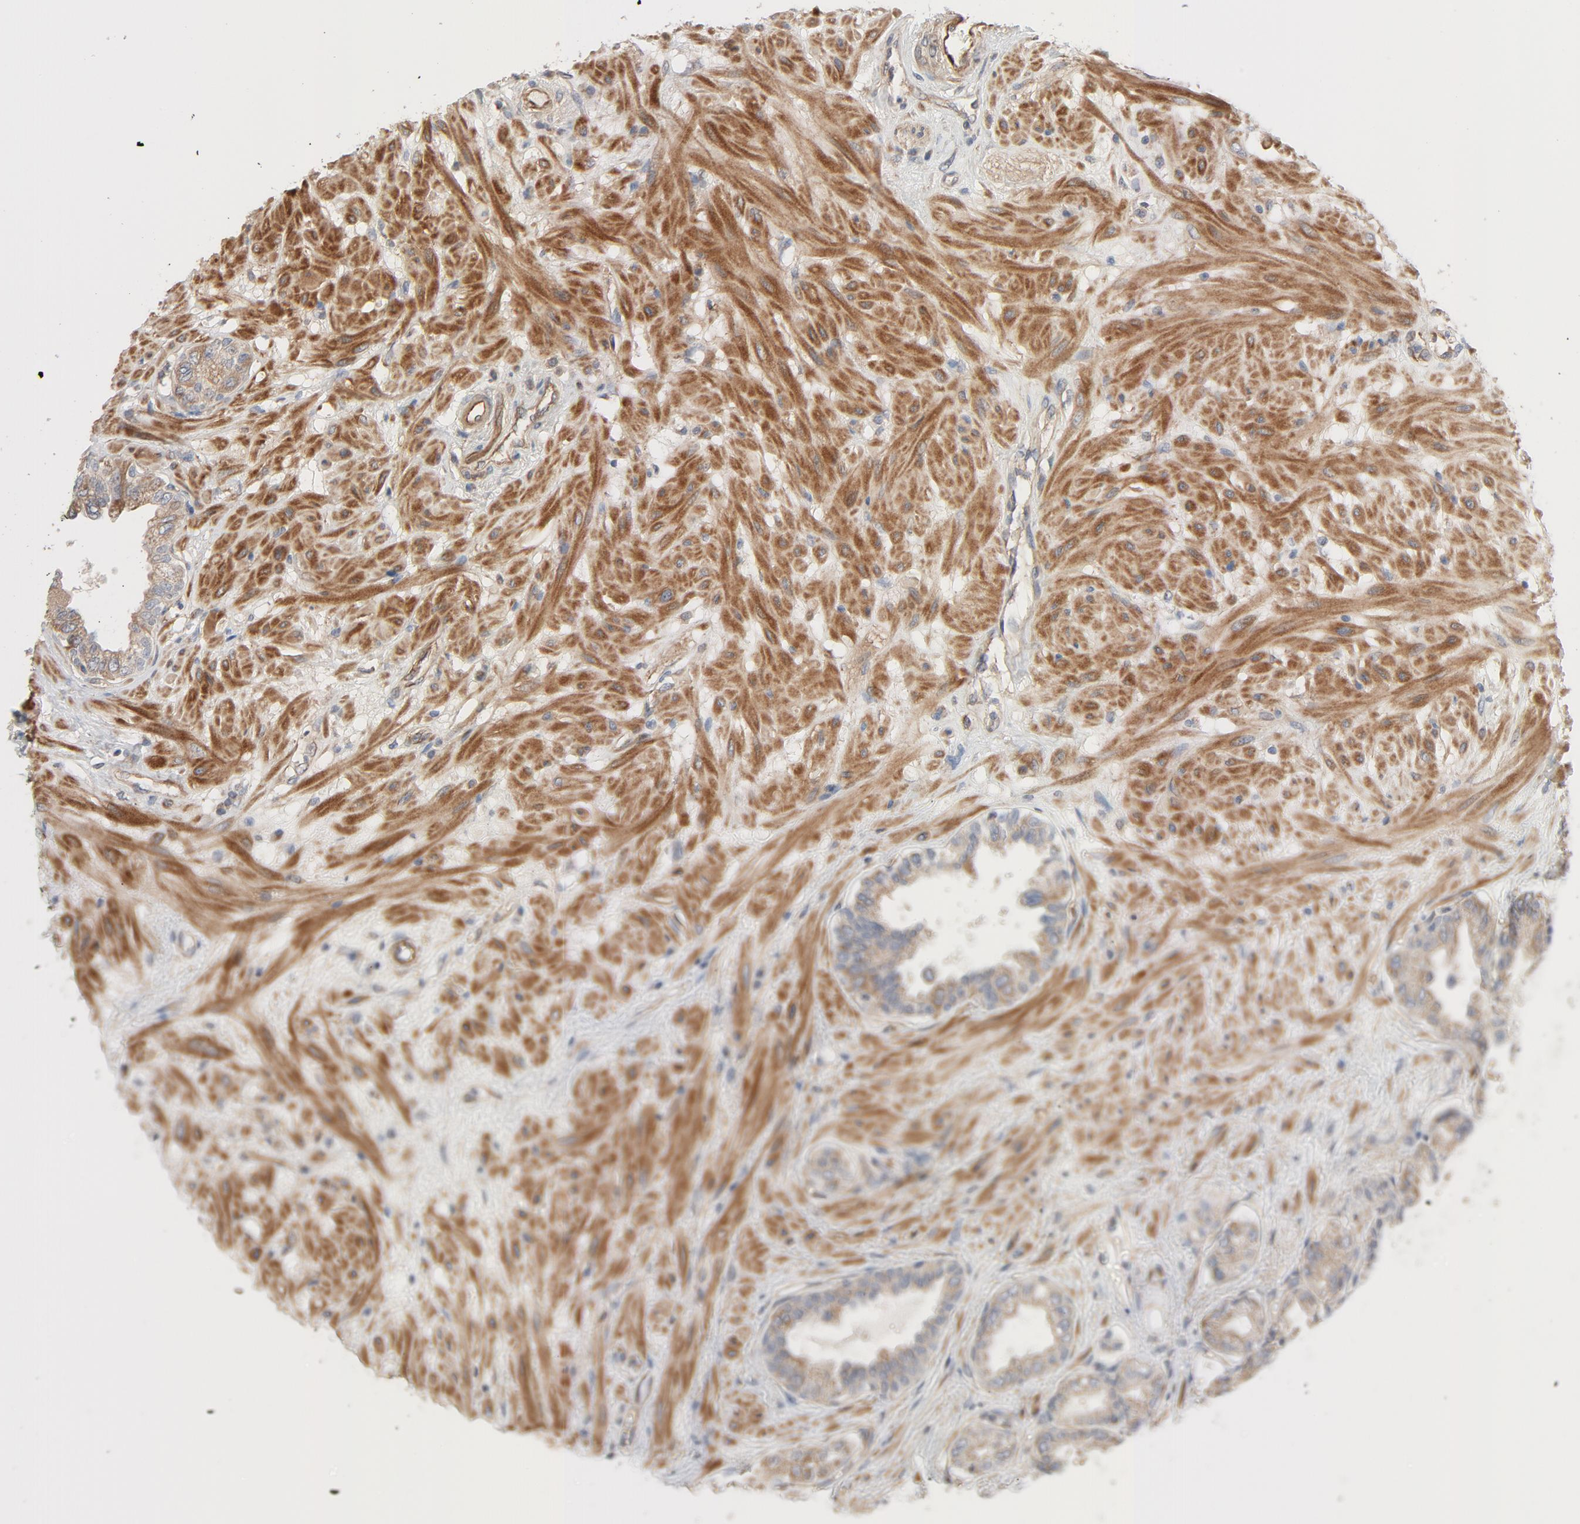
{"staining": {"intensity": "moderate", "quantity": ">75%", "location": "cytoplasmic/membranous"}, "tissue": "seminal vesicle", "cell_type": "Glandular cells", "image_type": "normal", "snomed": [{"axis": "morphology", "description": "Normal tissue, NOS"}, {"axis": "topography", "description": "Seminal veicle"}], "caption": "An image of human seminal vesicle stained for a protein exhibits moderate cytoplasmic/membranous brown staining in glandular cells.", "gene": "TRIOBP", "patient": {"sex": "male", "age": 61}}